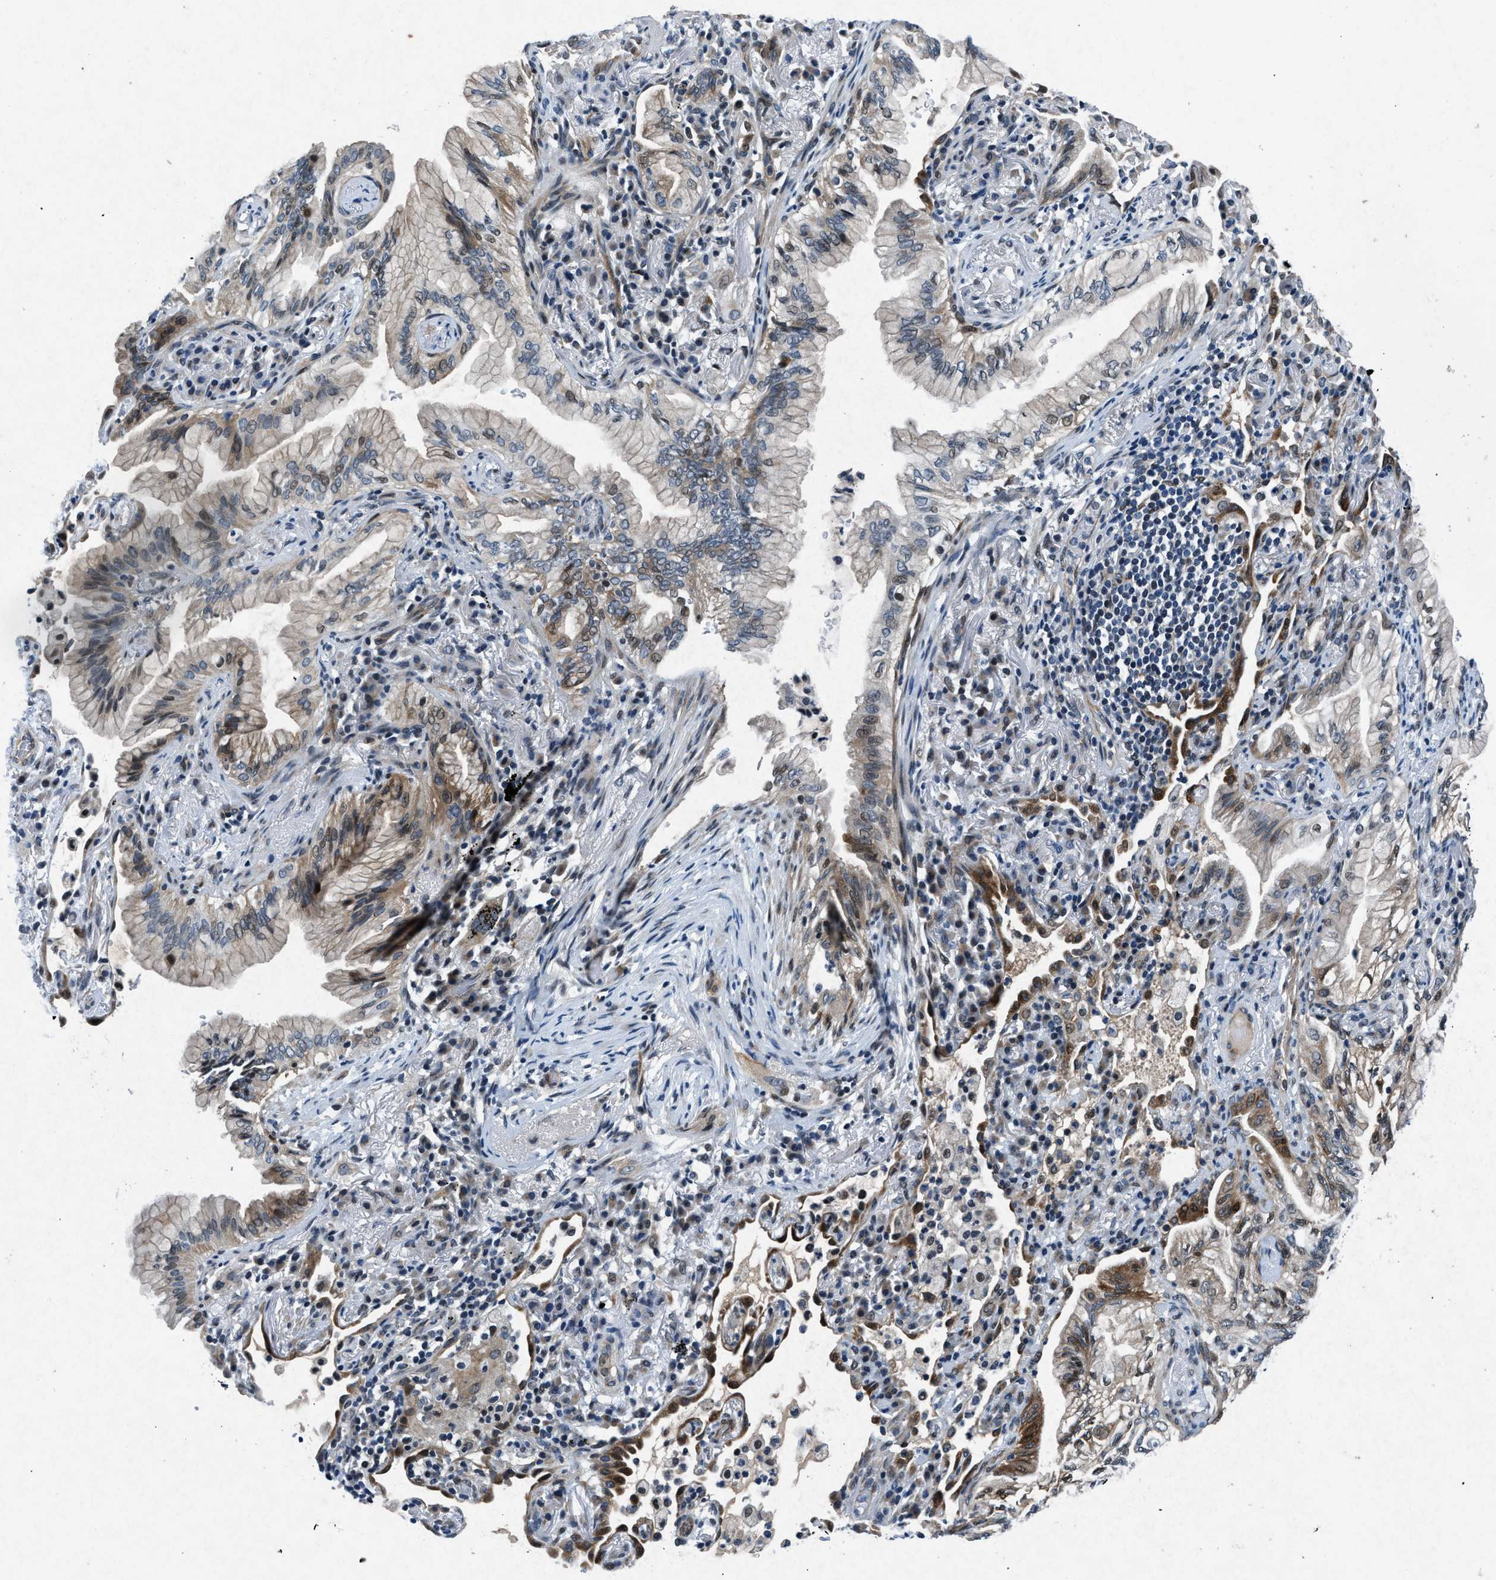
{"staining": {"intensity": "moderate", "quantity": ">75%", "location": "cytoplasmic/membranous"}, "tissue": "lung cancer", "cell_type": "Tumor cells", "image_type": "cancer", "snomed": [{"axis": "morphology", "description": "Adenocarcinoma, NOS"}, {"axis": "topography", "description": "Lung"}], "caption": "Approximately >75% of tumor cells in lung cancer demonstrate moderate cytoplasmic/membranous protein expression as visualized by brown immunohistochemical staining.", "gene": "PHLDA1", "patient": {"sex": "female", "age": 70}}